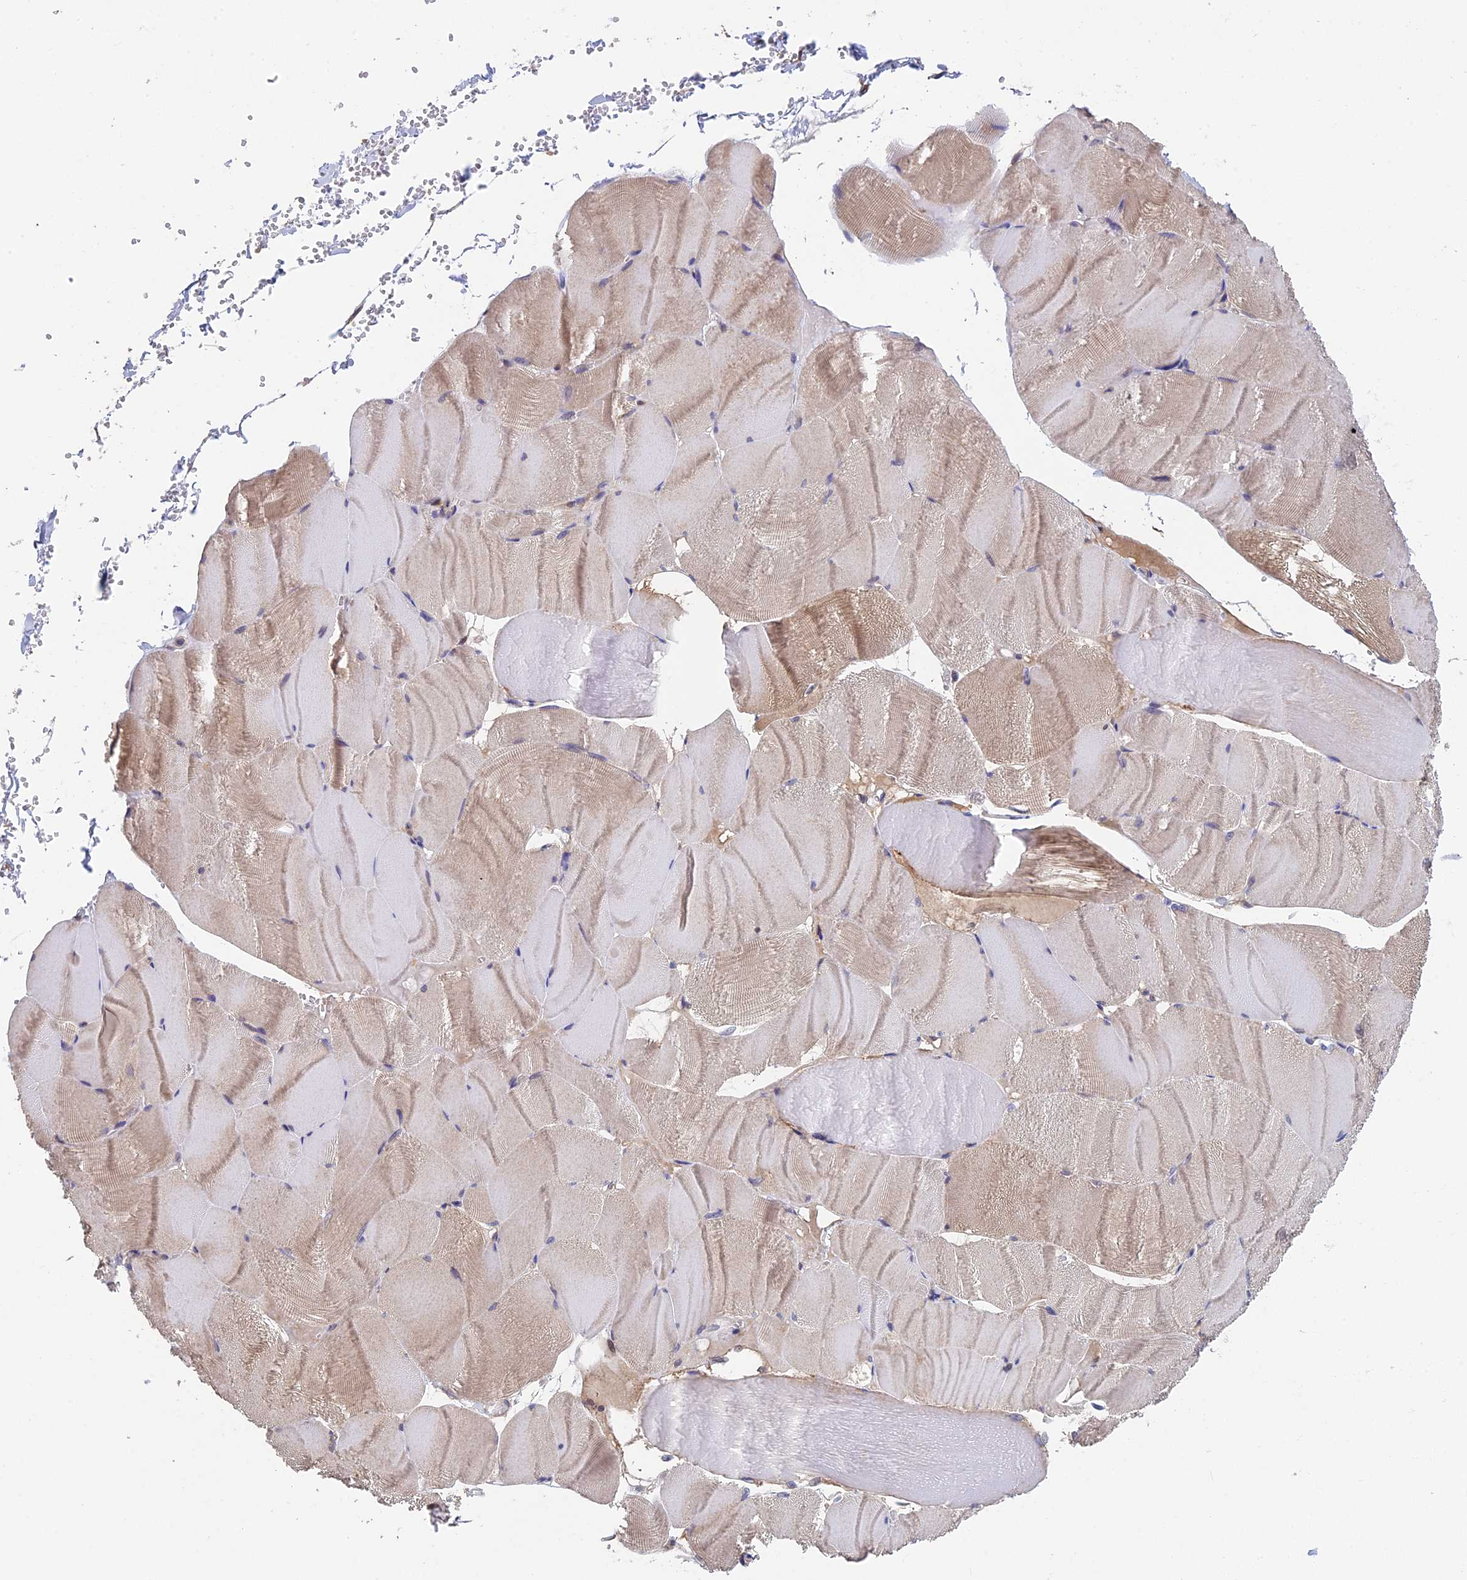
{"staining": {"intensity": "weak", "quantity": "25%-75%", "location": "cytoplasmic/membranous"}, "tissue": "skeletal muscle", "cell_type": "Myocytes", "image_type": "normal", "snomed": [{"axis": "morphology", "description": "Normal tissue, NOS"}, {"axis": "morphology", "description": "Basal cell carcinoma"}, {"axis": "topography", "description": "Skeletal muscle"}], "caption": "Immunohistochemical staining of normal human skeletal muscle shows weak cytoplasmic/membranous protein positivity in about 25%-75% of myocytes.", "gene": "LCMT1", "patient": {"sex": "female", "age": 64}}